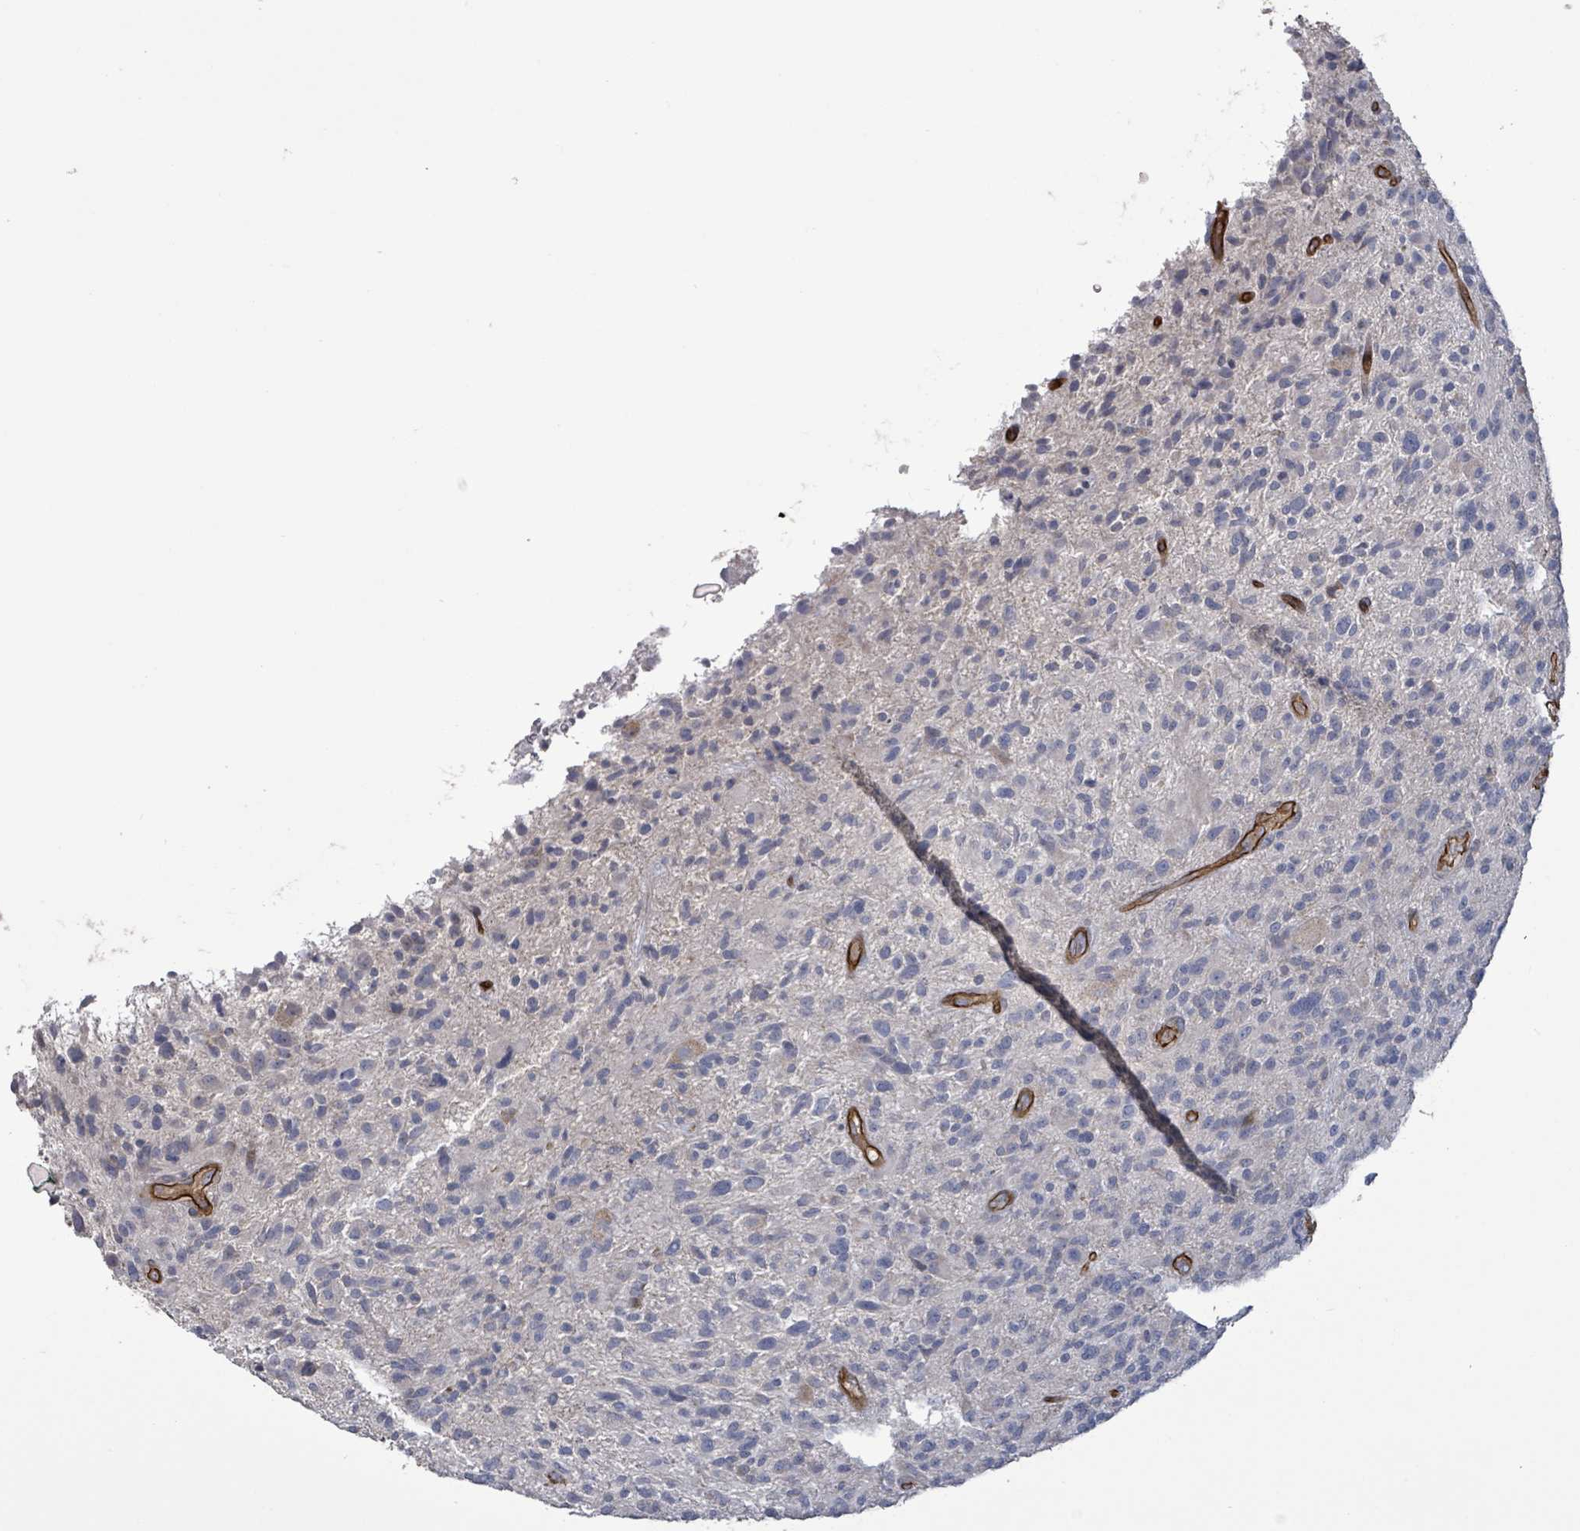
{"staining": {"intensity": "negative", "quantity": "none", "location": "none"}, "tissue": "glioma", "cell_type": "Tumor cells", "image_type": "cancer", "snomed": [{"axis": "morphology", "description": "Glioma, malignant, High grade"}, {"axis": "topography", "description": "Brain"}], "caption": "Image shows no protein expression in tumor cells of glioma tissue.", "gene": "KANK3", "patient": {"sex": "male", "age": 47}}